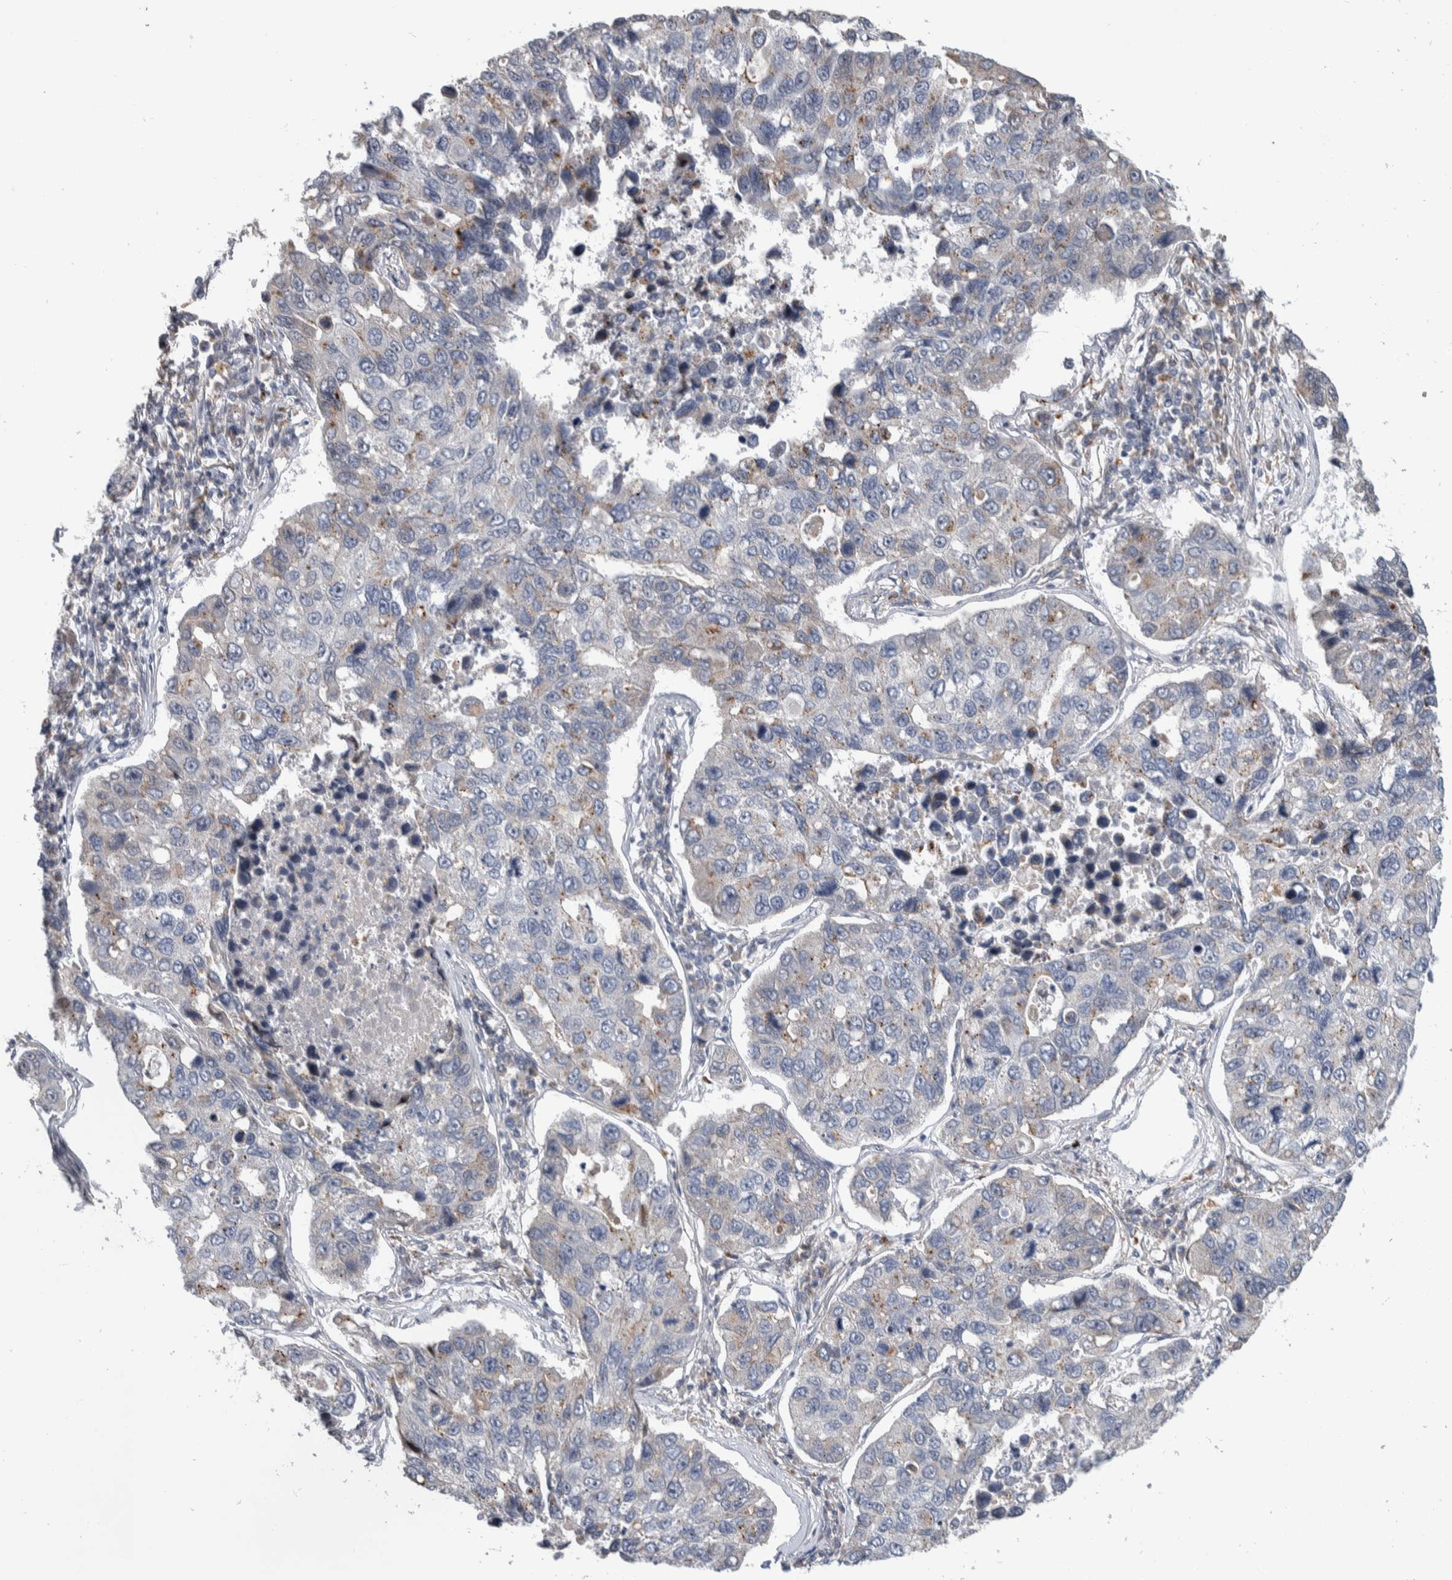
{"staining": {"intensity": "moderate", "quantity": "<25%", "location": "cytoplasmic/membranous"}, "tissue": "lung cancer", "cell_type": "Tumor cells", "image_type": "cancer", "snomed": [{"axis": "morphology", "description": "Adenocarcinoma, NOS"}, {"axis": "topography", "description": "Lung"}], "caption": "Moderate cytoplasmic/membranous positivity is appreciated in approximately <25% of tumor cells in lung cancer.", "gene": "FAM83G", "patient": {"sex": "male", "age": 64}}